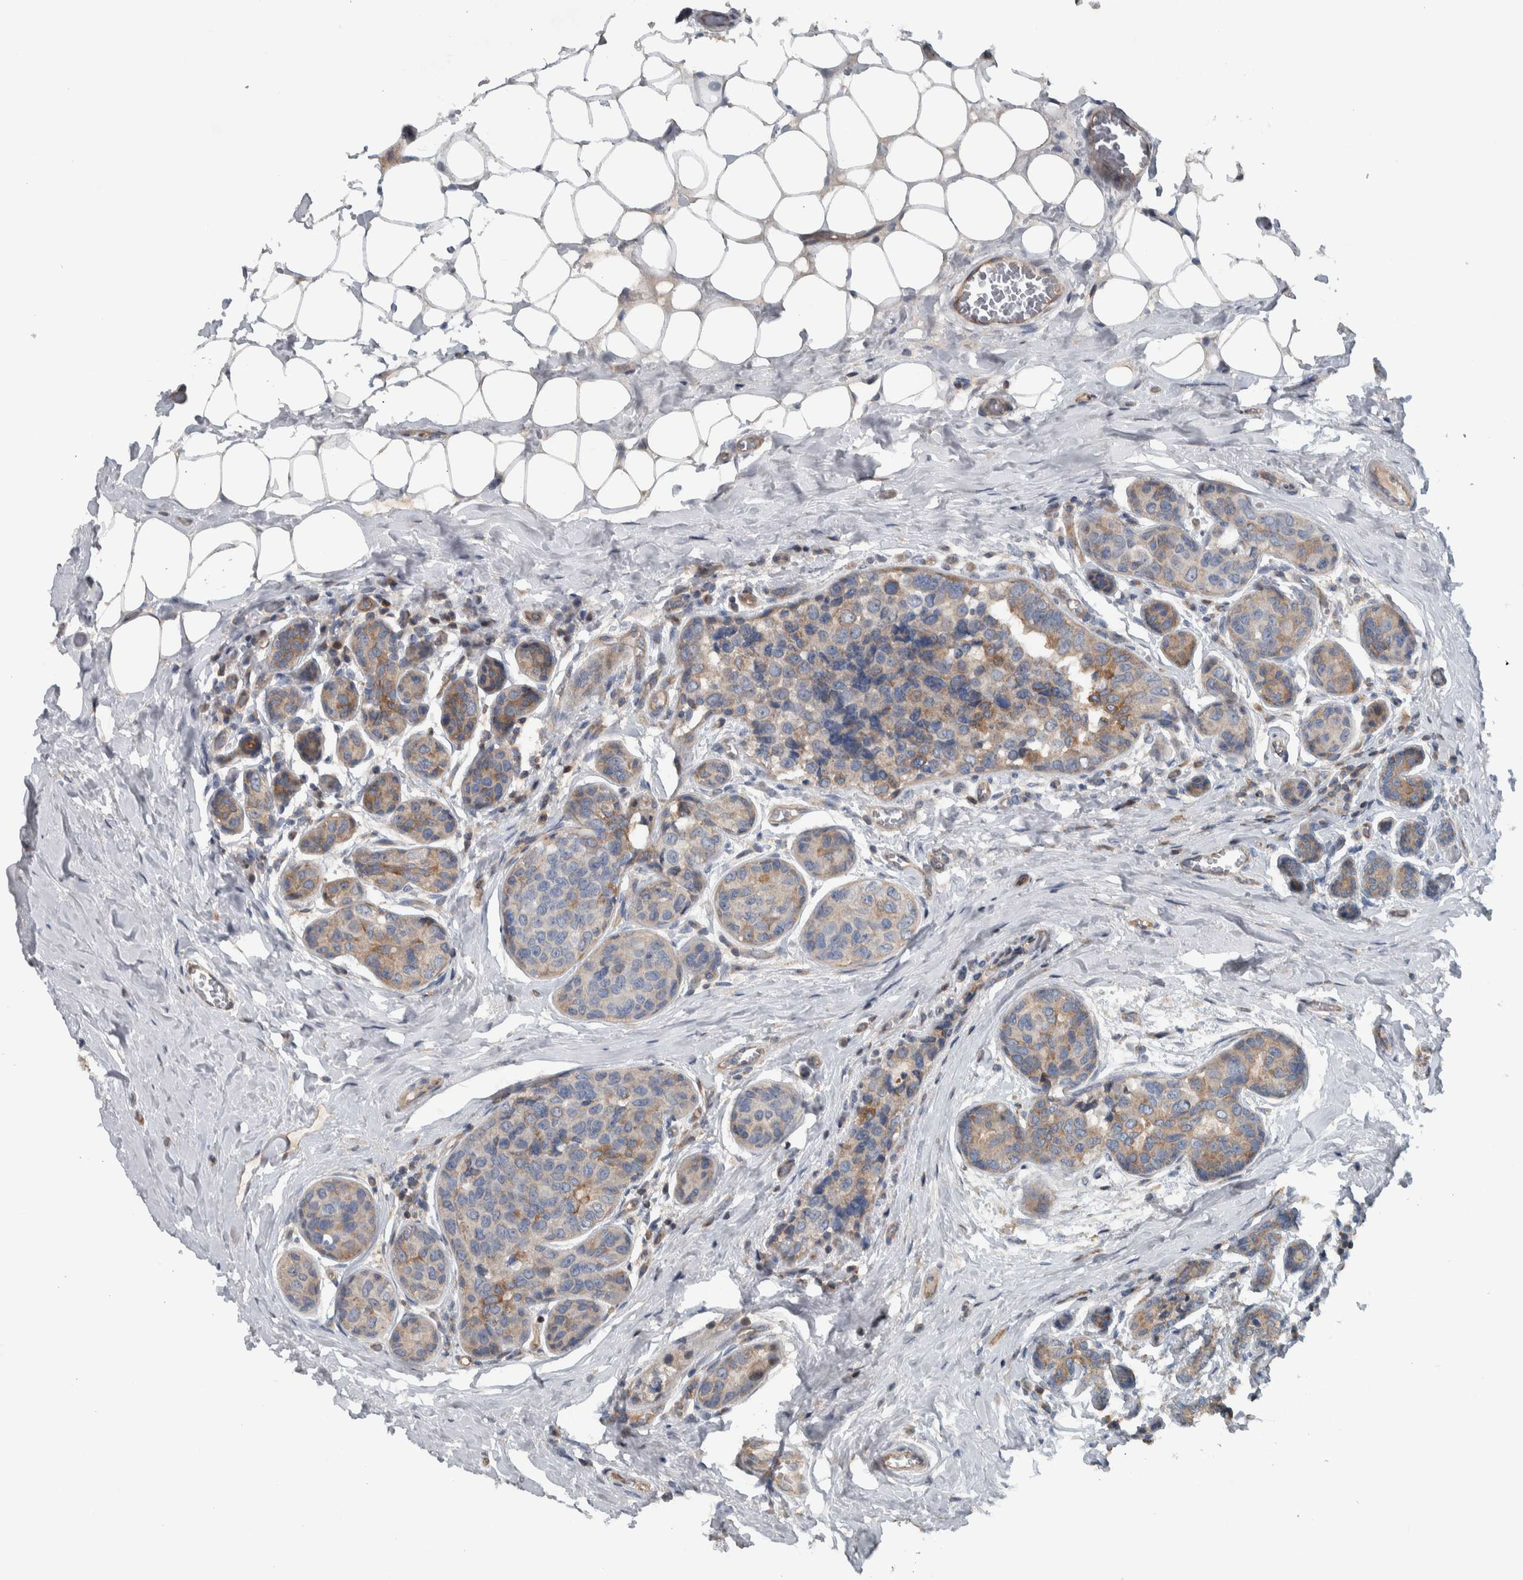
{"staining": {"intensity": "moderate", "quantity": "<25%", "location": "cytoplasmic/membranous"}, "tissue": "breast cancer", "cell_type": "Tumor cells", "image_type": "cancer", "snomed": [{"axis": "morphology", "description": "Normal tissue, NOS"}, {"axis": "morphology", "description": "Duct carcinoma"}, {"axis": "topography", "description": "Breast"}], "caption": "A high-resolution photomicrograph shows immunohistochemistry staining of breast cancer (infiltrating ductal carcinoma), which reveals moderate cytoplasmic/membranous staining in about <25% of tumor cells.", "gene": "BAIAP2L1", "patient": {"sex": "female", "age": 43}}